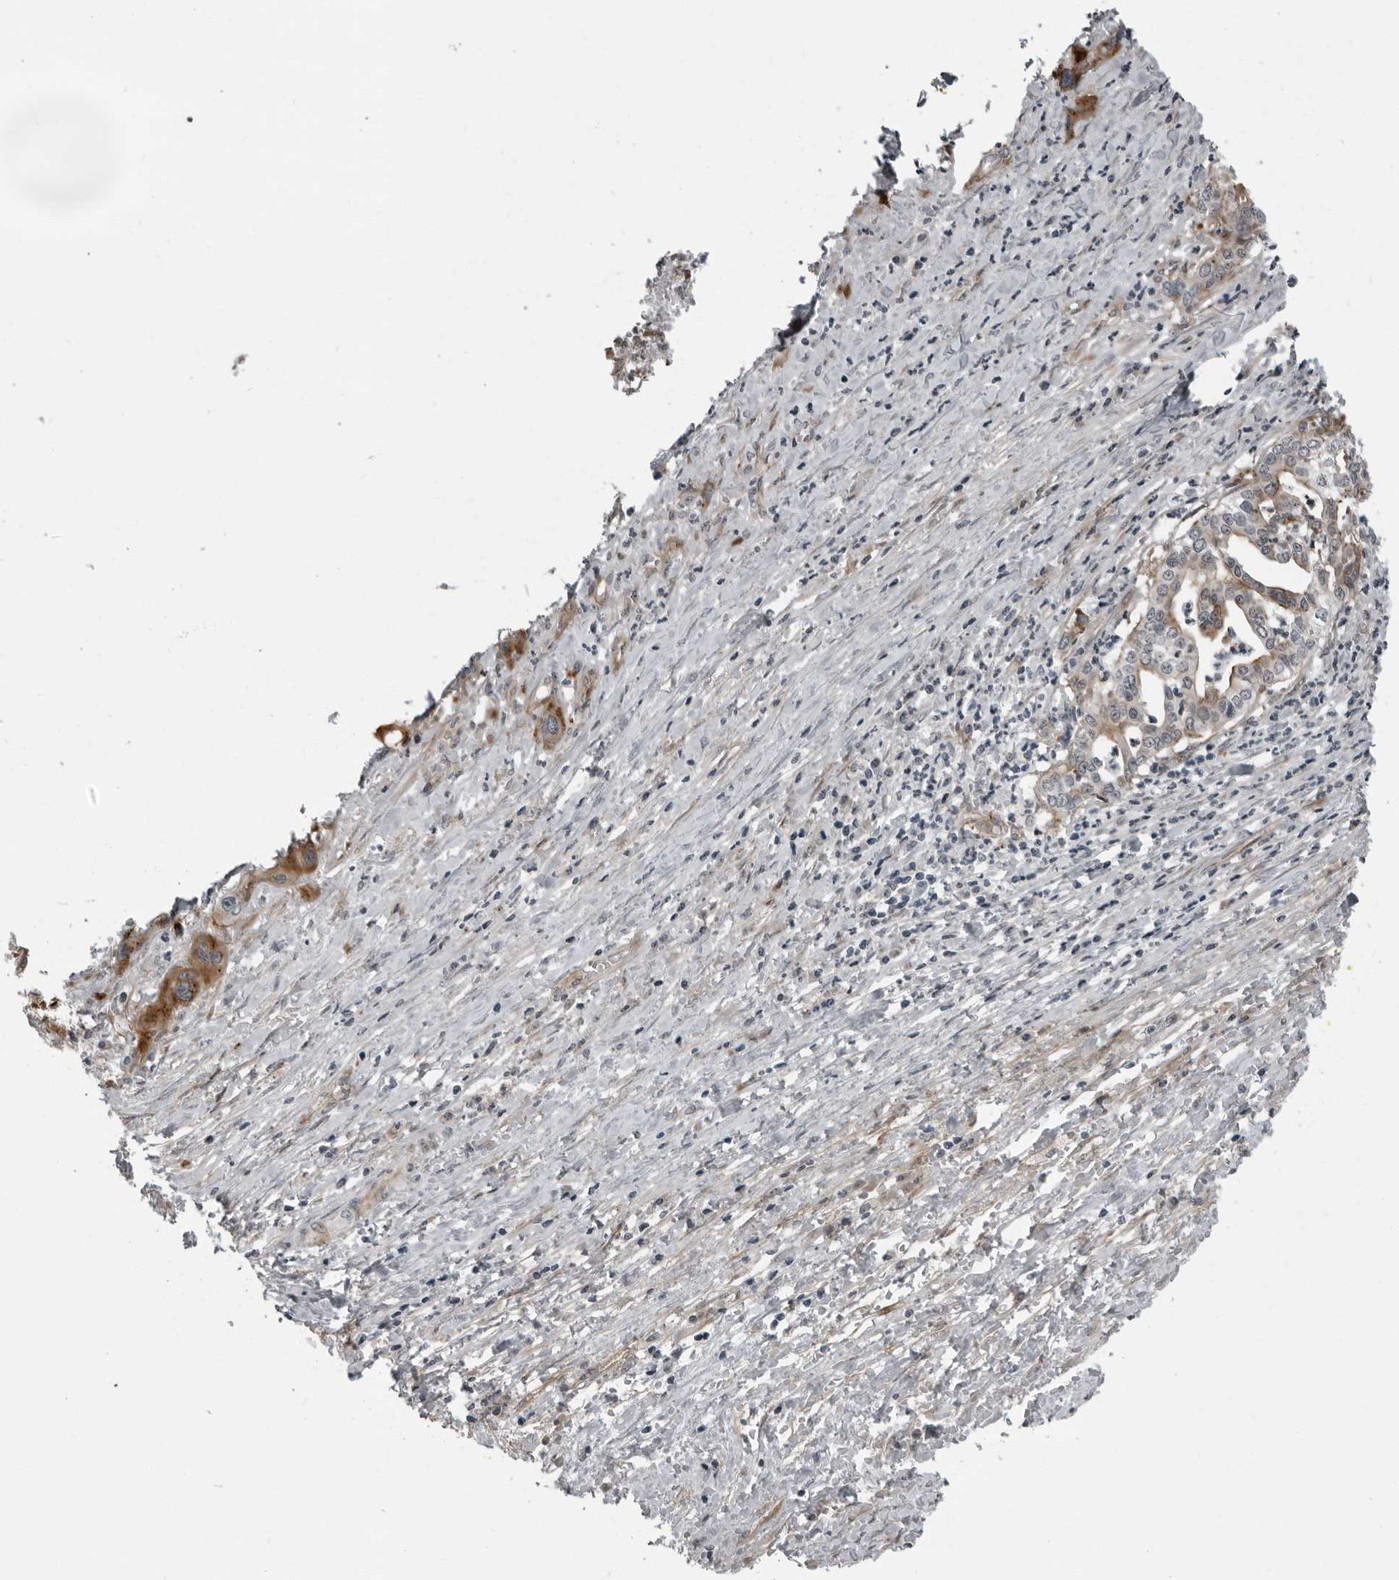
{"staining": {"intensity": "moderate", "quantity": "<25%", "location": "cytoplasmic/membranous"}, "tissue": "liver cancer", "cell_type": "Tumor cells", "image_type": "cancer", "snomed": [{"axis": "morphology", "description": "Cholangiocarcinoma"}, {"axis": "topography", "description": "Liver"}], "caption": "This is a photomicrograph of immunohistochemistry (IHC) staining of liver cancer (cholangiocarcinoma), which shows moderate expression in the cytoplasmic/membranous of tumor cells.", "gene": "FAM102B", "patient": {"sex": "female", "age": 61}}